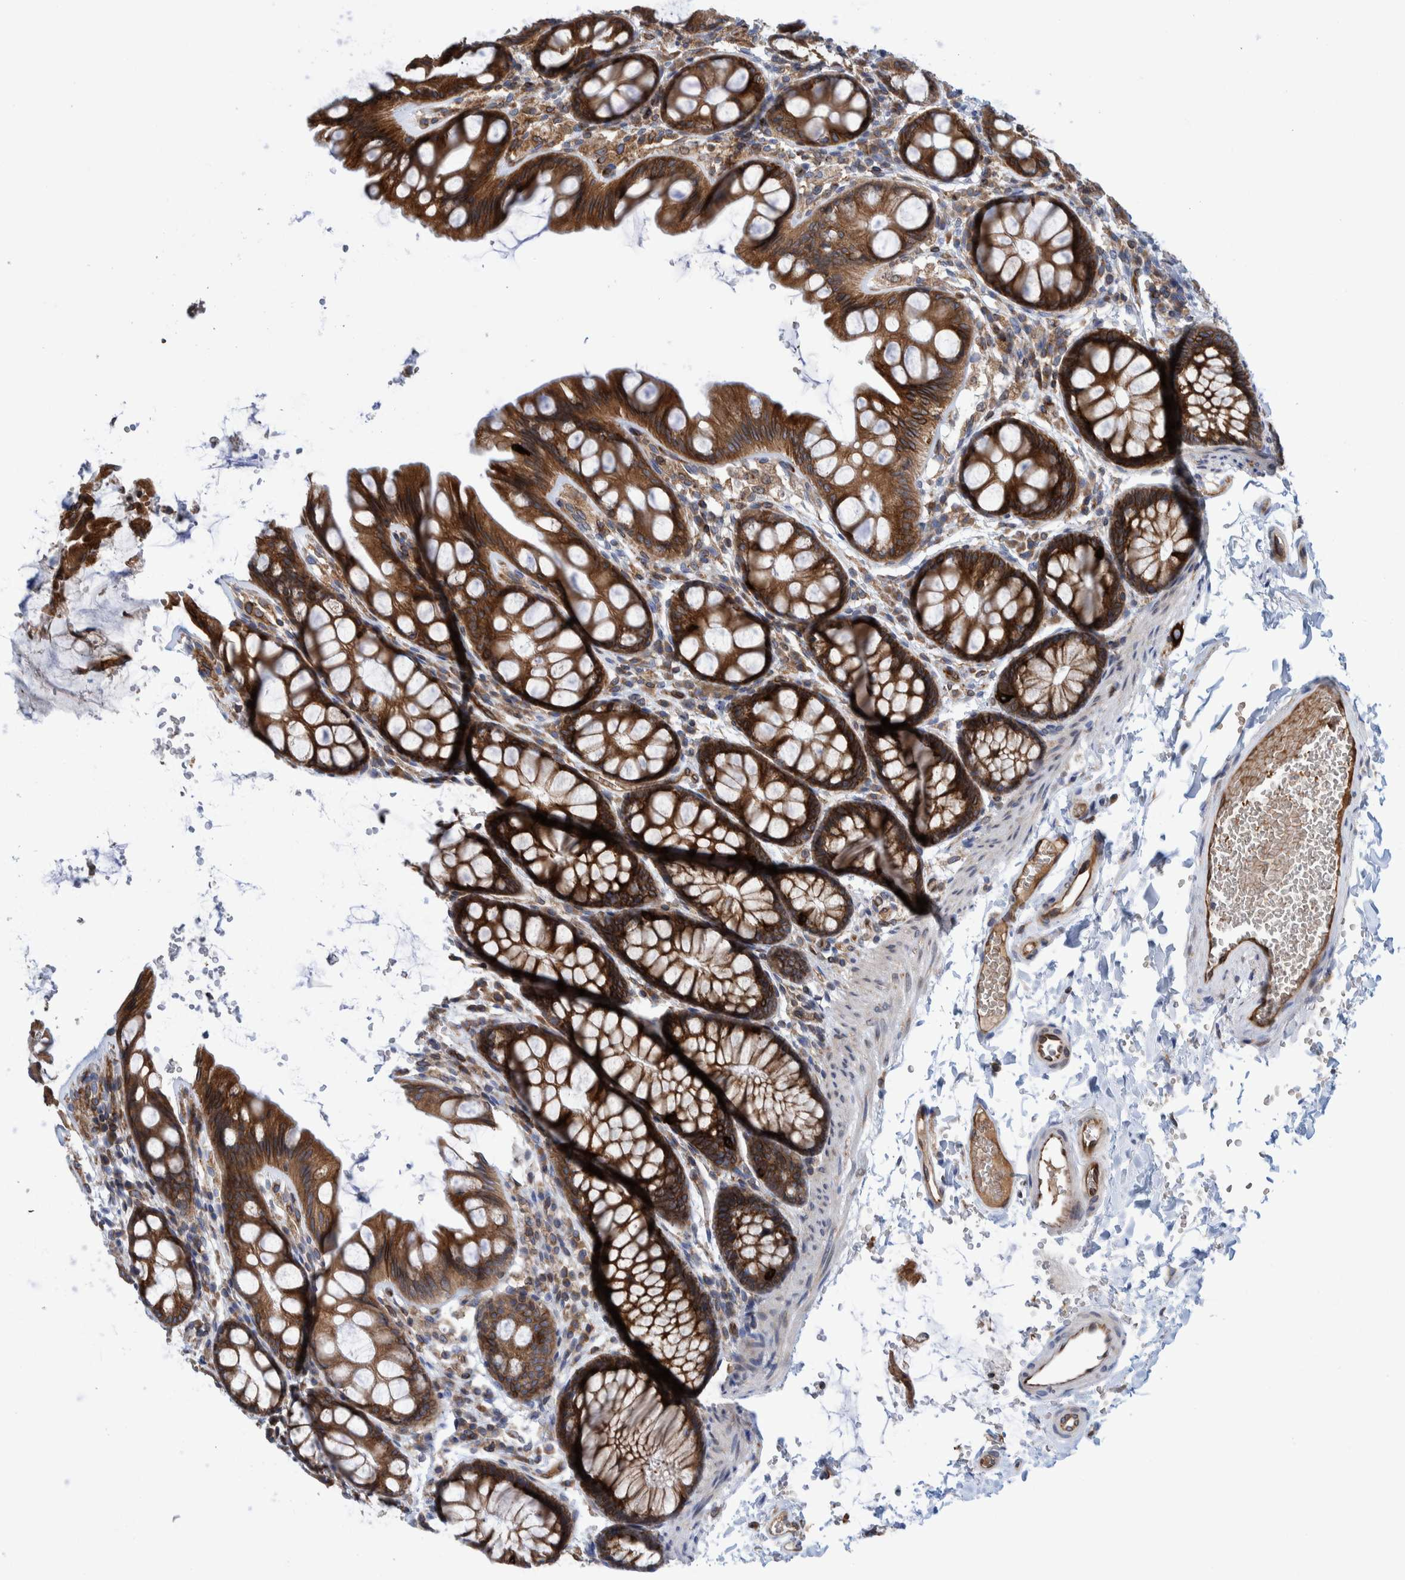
{"staining": {"intensity": "moderate", "quantity": ">75%", "location": "cytoplasmic/membranous"}, "tissue": "colon", "cell_type": "Endothelial cells", "image_type": "normal", "snomed": [{"axis": "morphology", "description": "Normal tissue, NOS"}, {"axis": "topography", "description": "Colon"}], "caption": "This photomicrograph shows normal colon stained with immunohistochemistry (IHC) to label a protein in brown. The cytoplasmic/membranous of endothelial cells show moderate positivity for the protein. Nuclei are counter-stained blue.", "gene": "THEM6", "patient": {"sex": "male", "age": 47}}